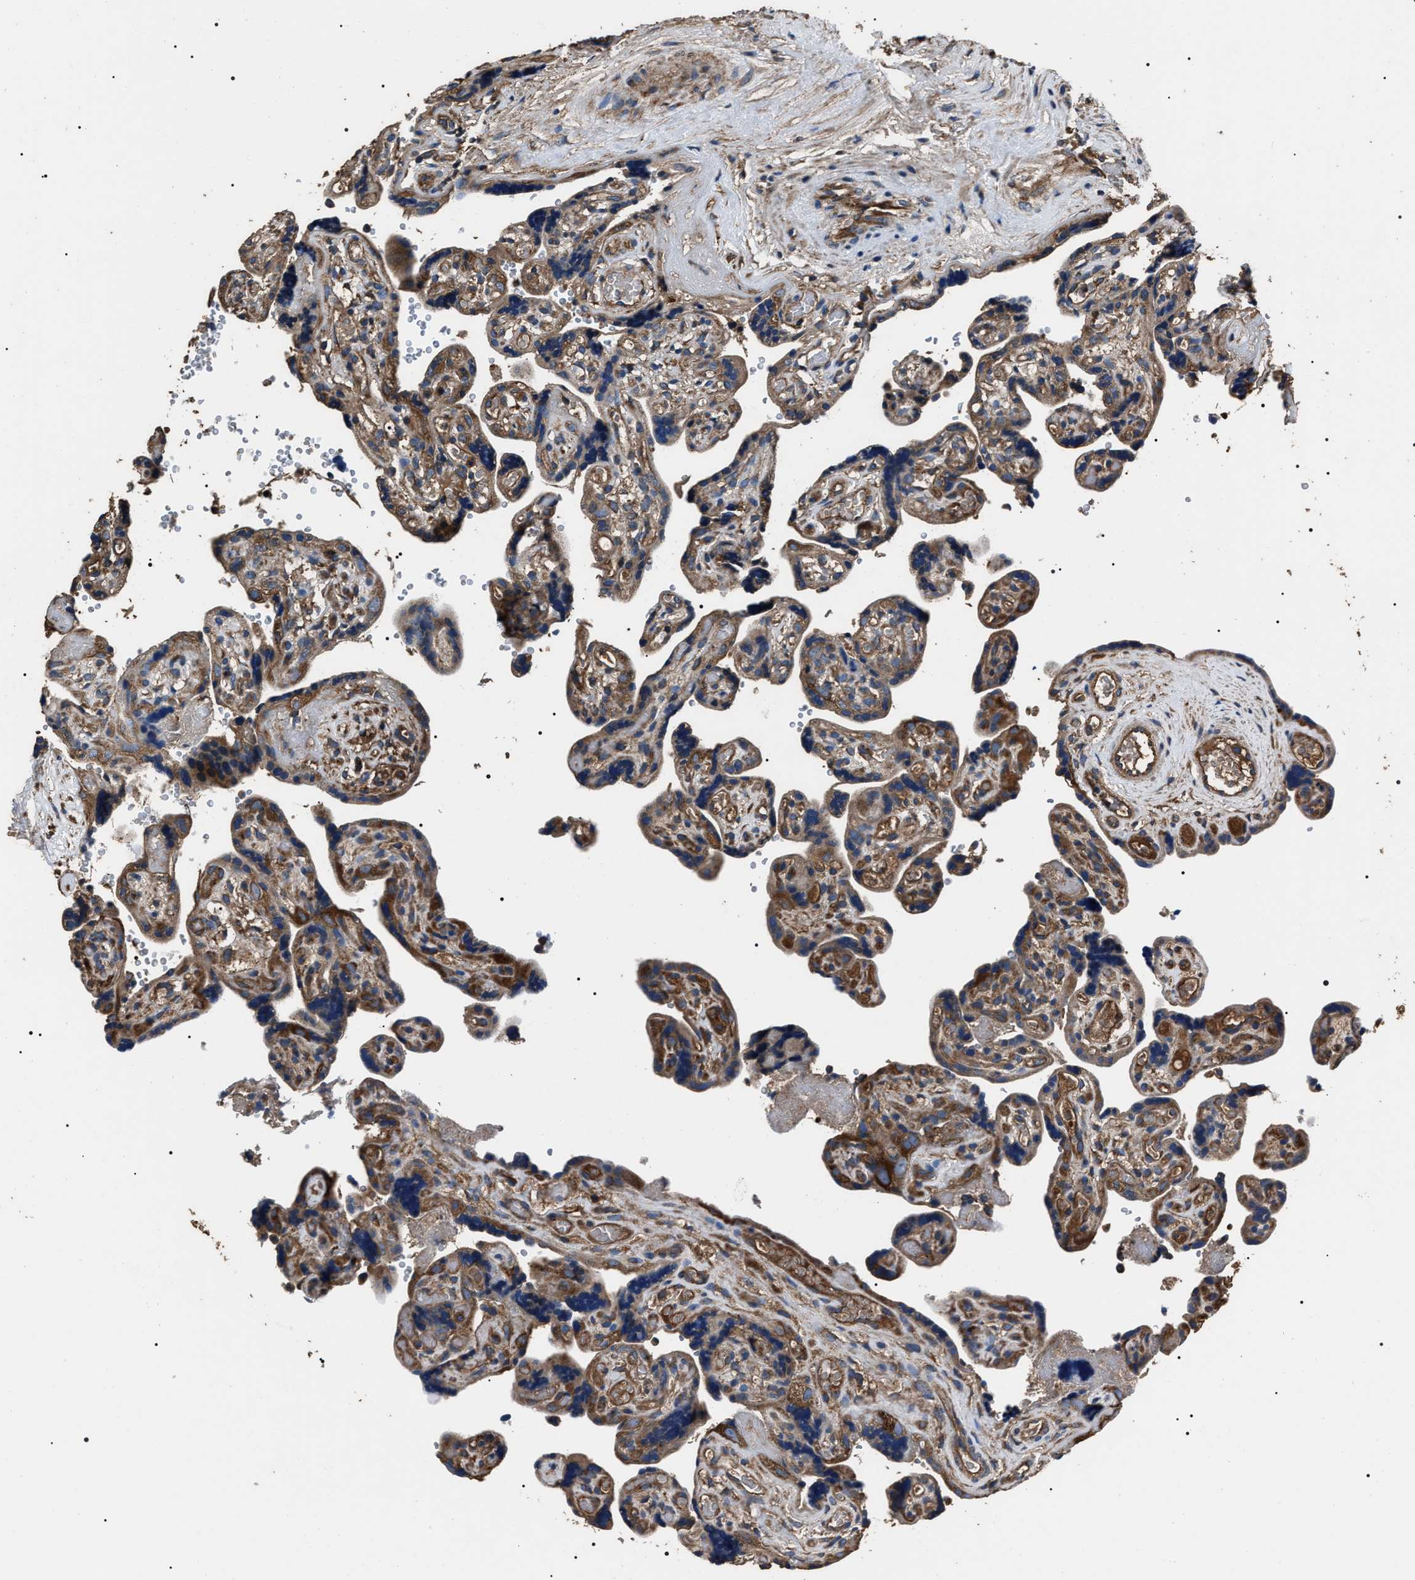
{"staining": {"intensity": "strong", "quantity": ">75%", "location": "cytoplasmic/membranous"}, "tissue": "placenta", "cell_type": "Decidual cells", "image_type": "normal", "snomed": [{"axis": "morphology", "description": "Normal tissue, NOS"}, {"axis": "topography", "description": "Placenta"}], "caption": "Protein staining reveals strong cytoplasmic/membranous staining in about >75% of decidual cells in normal placenta.", "gene": "HSCB", "patient": {"sex": "female", "age": 30}}